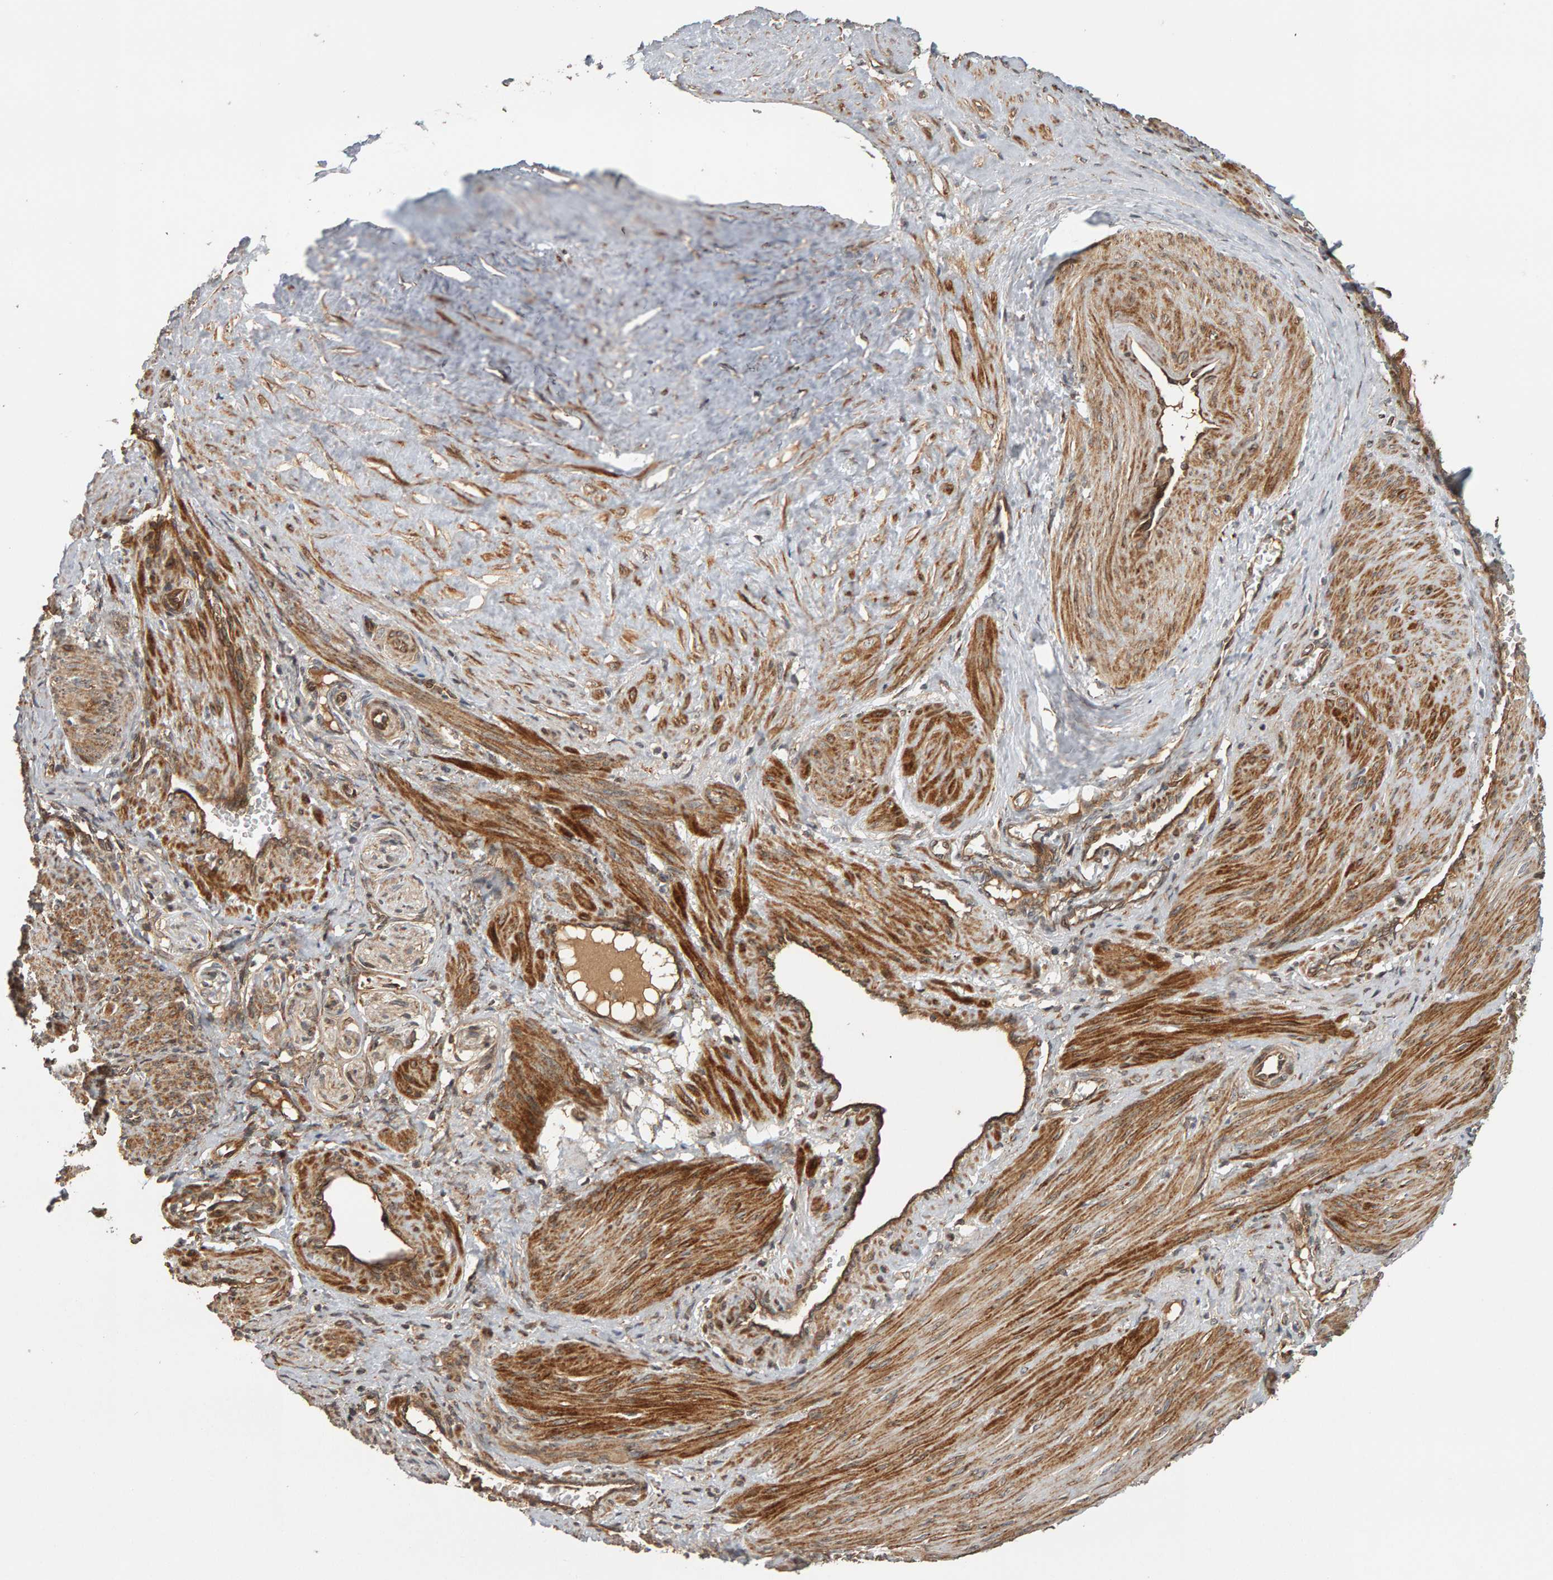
{"staining": {"intensity": "moderate", "quantity": ">75%", "location": "cytoplasmic/membranous"}, "tissue": "smooth muscle", "cell_type": "Smooth muscle cells", "image_type": "normal", "snomed": [{"axis": "morphology", "description": "Normal tissue, NOS"}, {"axis": "topography", "description": "Endometrium"}], "caption": "Moderate cytoplasmic/membranous expression is identified in approximately >75% of smooth muscle cells in normal smooth muscle. The protein of interest is stained brown, and the nuclei are stained in blue (DAB (3,3'-diaminobenzidine) IHC with brightfield microscopy, high magnification).", "gene": "ZFAND1", "patient": {"sex": "female", "age": 33}}